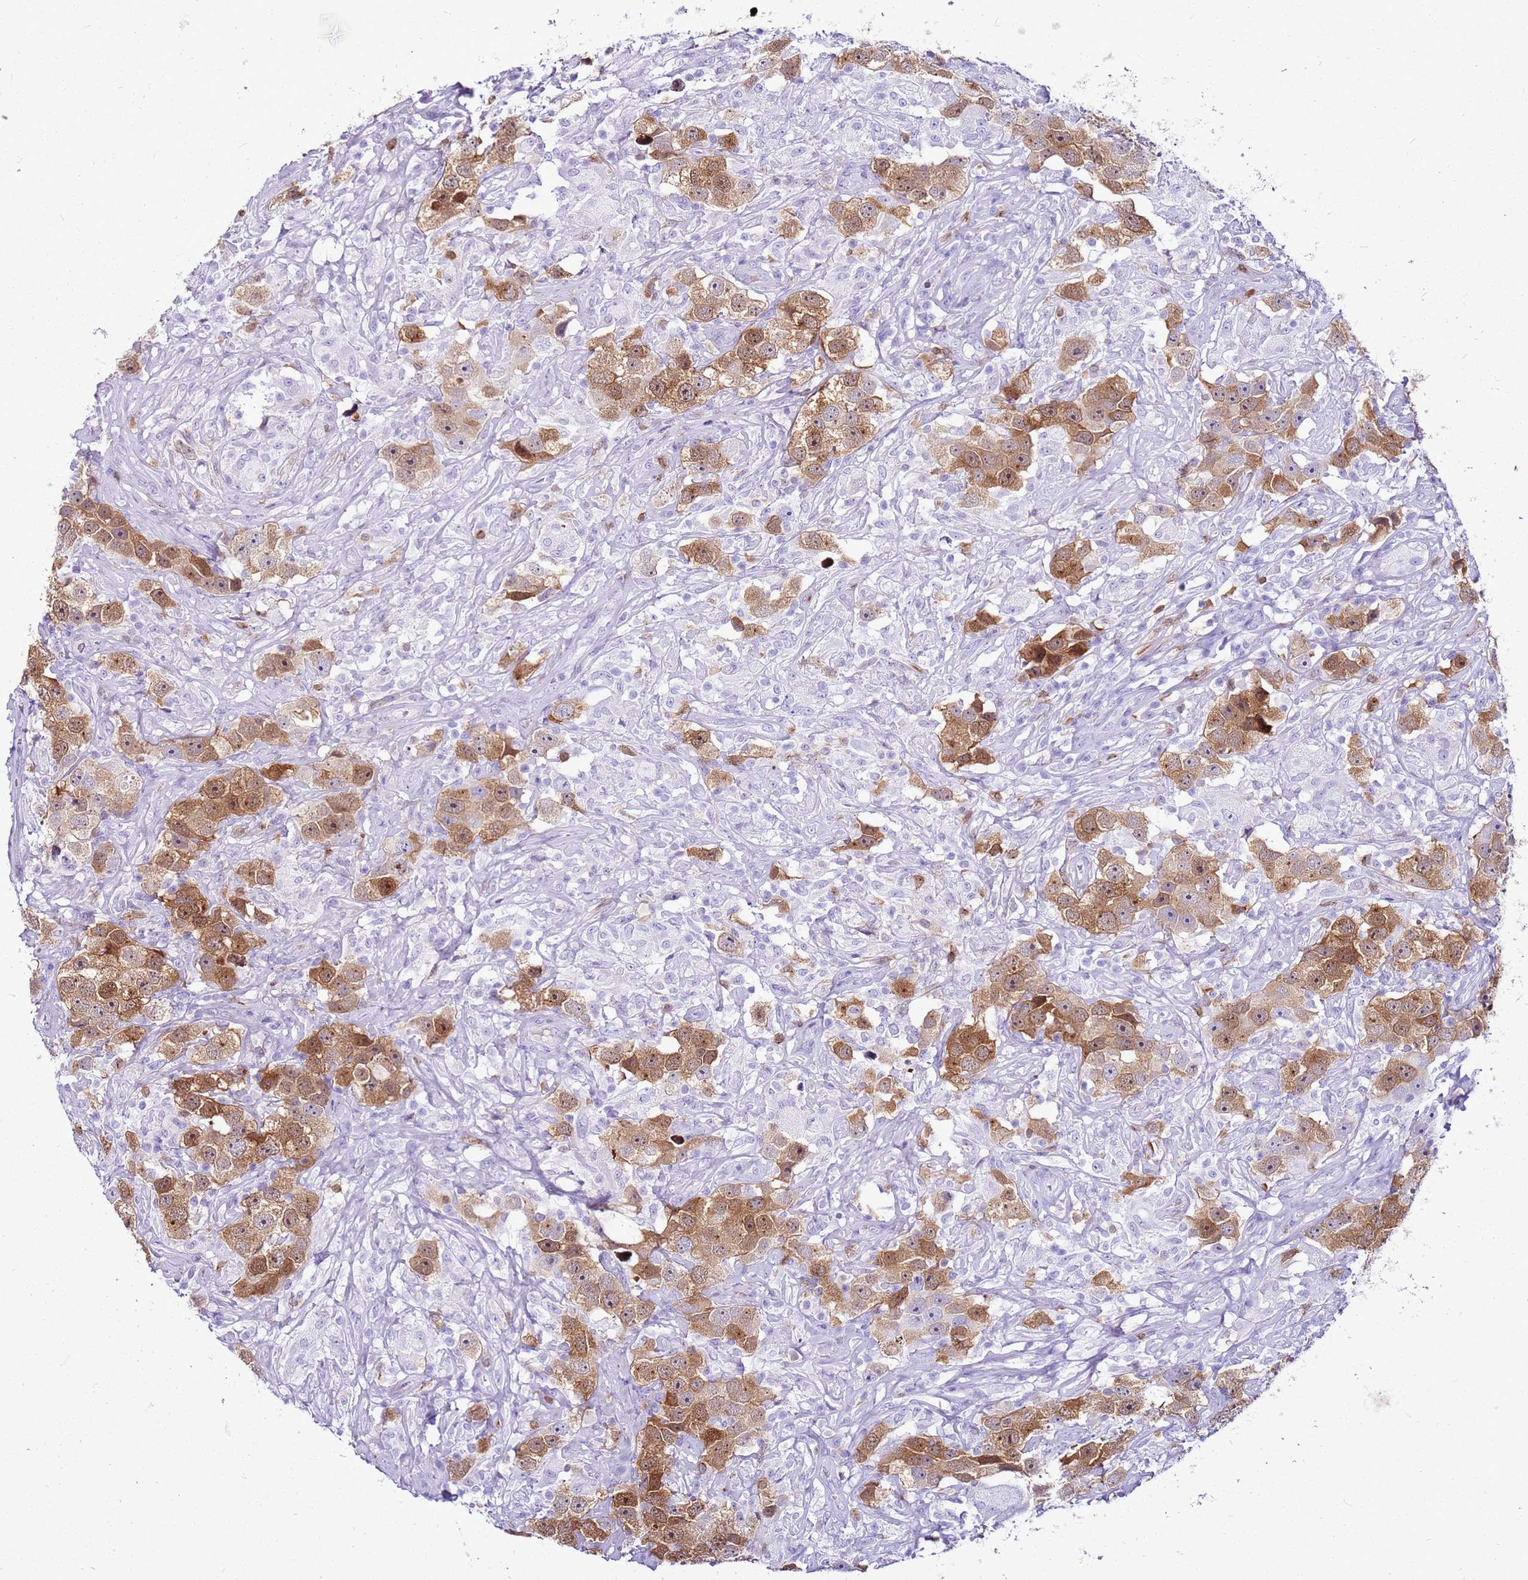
{"staining": {"intensity": "strong", "quantity": ">75%", "location": "cytoplasmic/membranous"}, "tissue": "testis cancer", "cell_type": "Tumor cells", "image_type": "cancer", "snomed": [{"axis": "morphology", "description": "Seminoma, NOS"}, {"axis": "topography", "description": "Testis"}], "caption": "Protein expression by immunohistochemistry (IHC) displays strong cytoplasmic/membranous staining in approximately >75% of tumor cells in testis cancer (seminoma). The staining is performed using DAB (3,3'-diaminobenzidine) brown chromogen to label protein expression. The nuclei are counter-stained blue using hematoxylin.", "gene": "SPC25", "patient": {"sex": "male", "age": 49}}